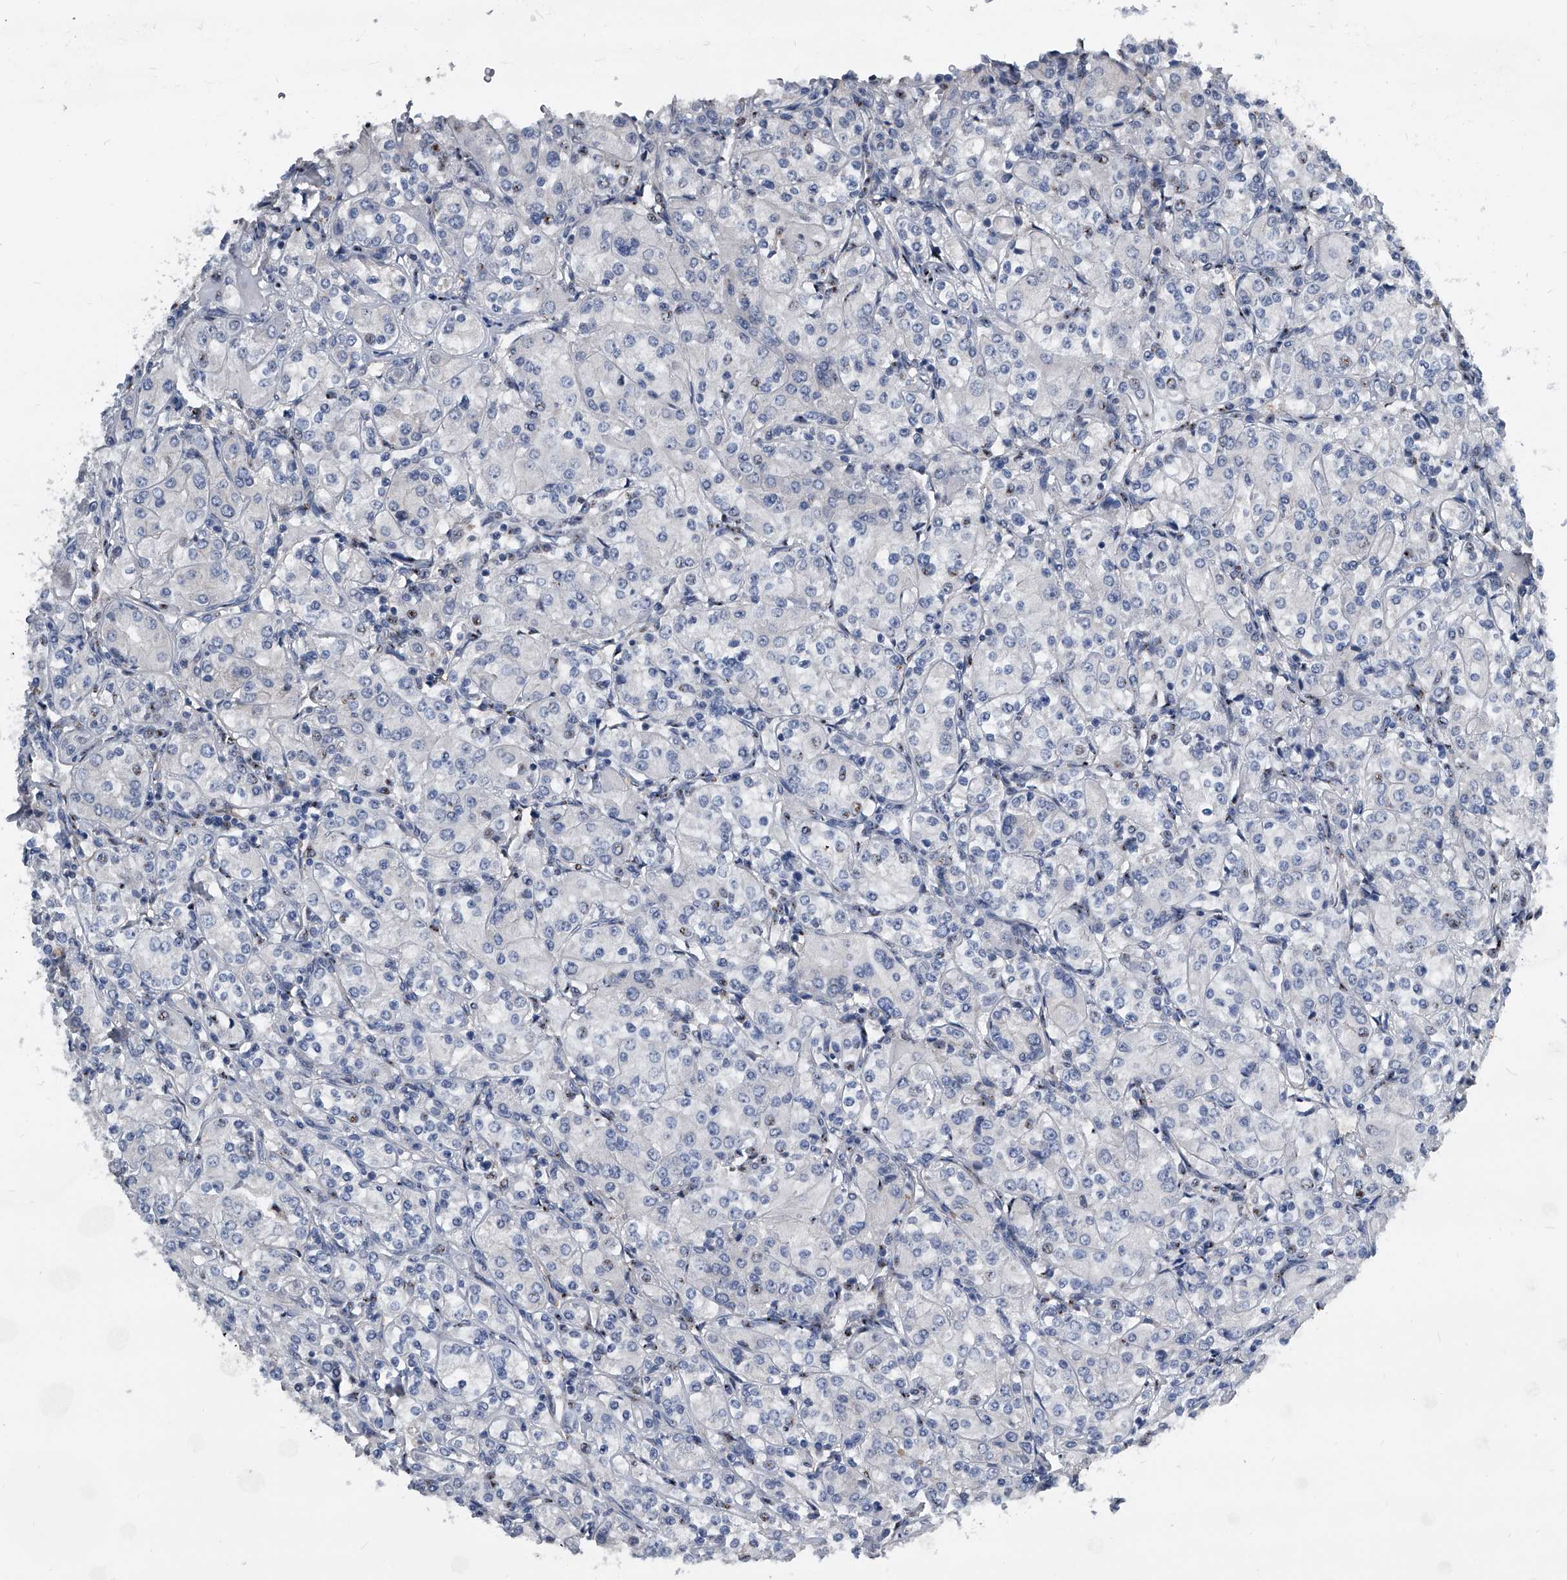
{"staining": {"intensity": "negative", "quantity": "none", "location": "none"}, "tissue": "renal cancer", "cell_type": "Tumor cells", "image_type": "cancer", "snomed": [{"axis": "morphology", "description": "Adenocarcinoma, NOS"}, {"axis": "topography", "description": "Kidney"}], "caption": "The histopathology image reveals no significant expression in tumor cells of renal cancer. (DAB IHC with hematoxylin counter stain).", "gene": "MEN1", "patient": {"sex": "male", "age": 77}}